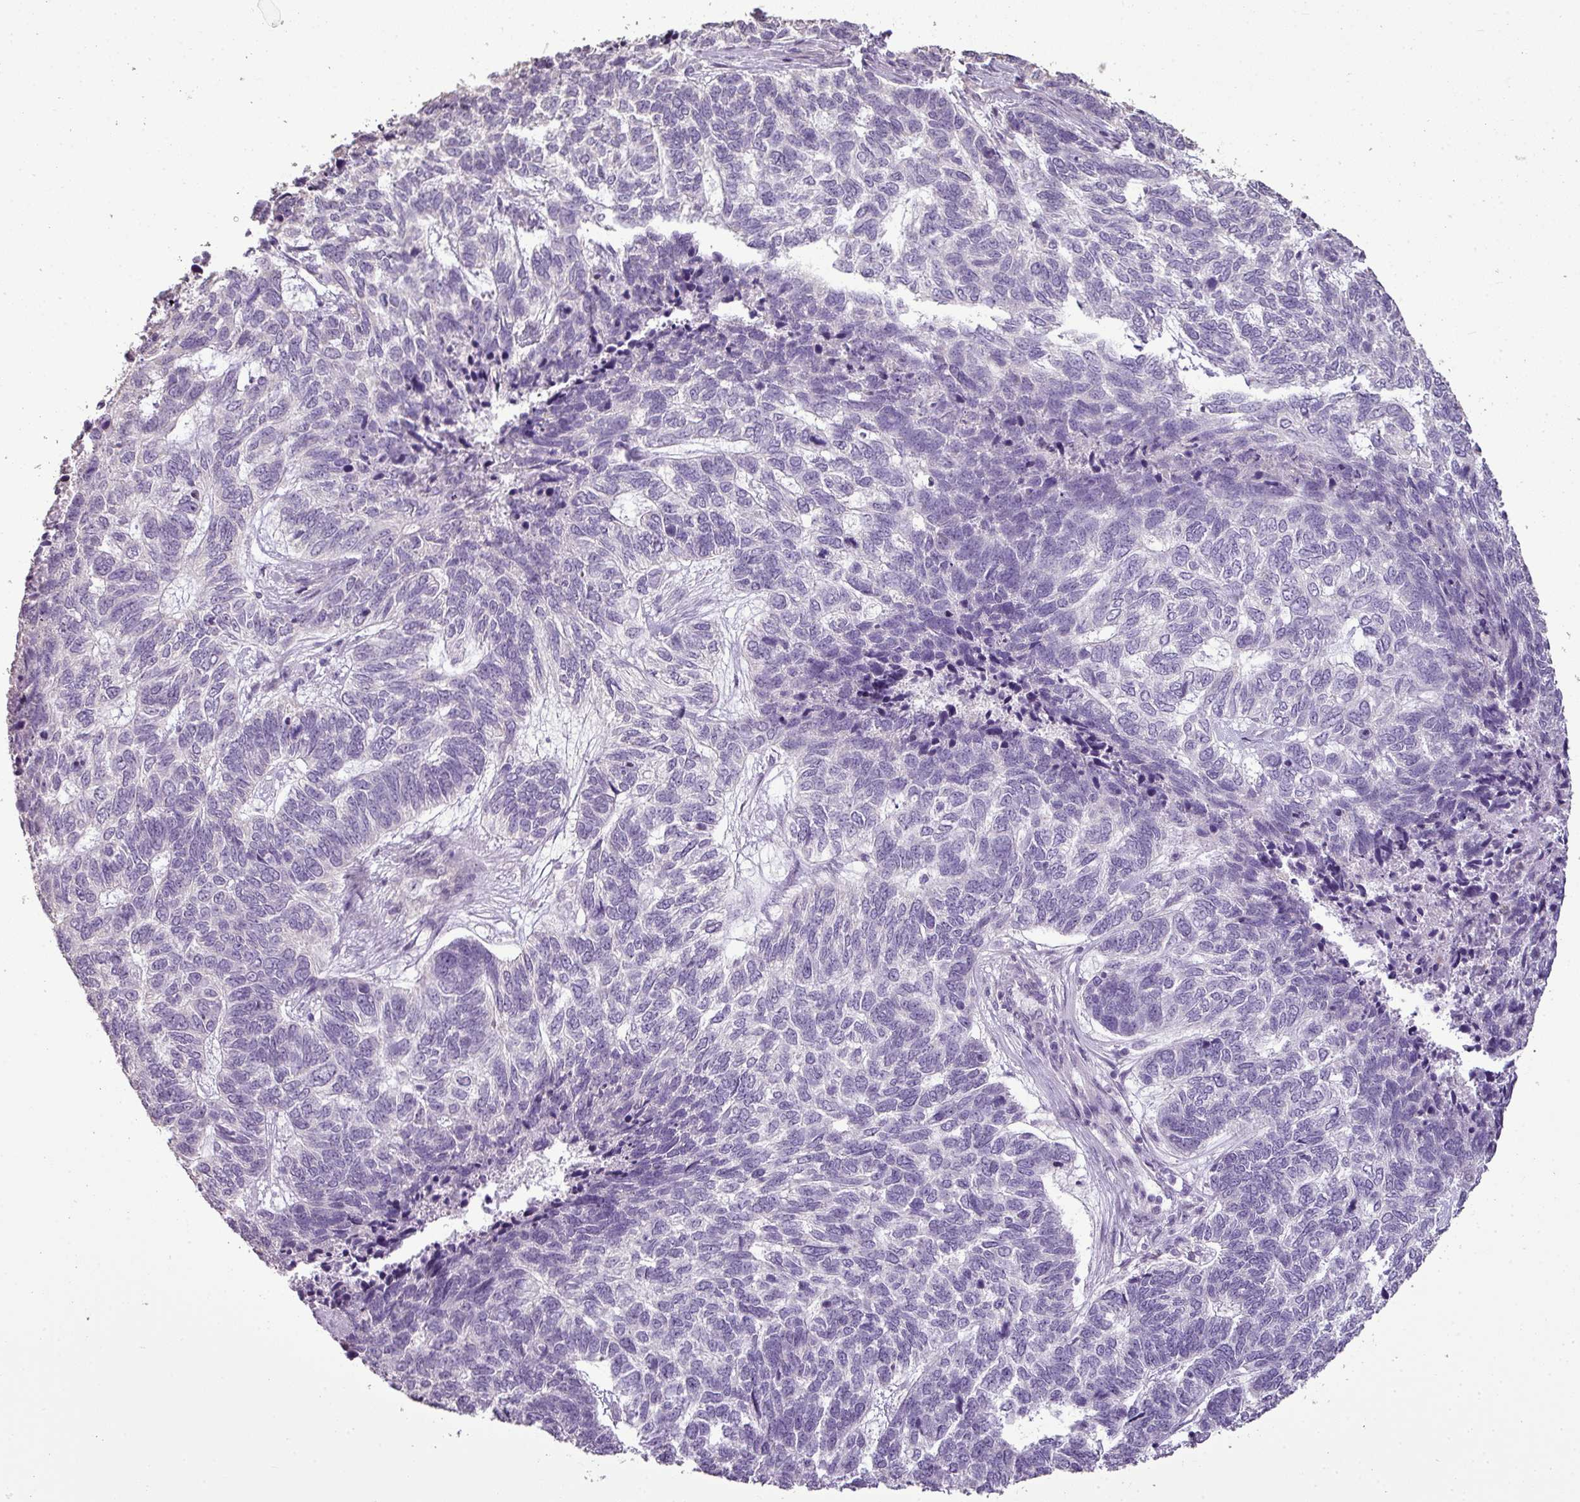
{"staining": {"intensity": "negative", "quantity": "none", "location": "none"}, "tissue": "skin cancer", "cell_type": "Tumor cells", "image_type": "cancer", "snomed": [{"axis": "morphology", "description": "Basal cell carcinoma"}, {"axis": "topography", "description": "Skin"}], "caption": "Human skin basal cell carcinoma stained for a protein using immunohistochemistry displays no expression in tumor cells.", "gene": "LY9", "patient": {"sex": "female", "age": 65}}